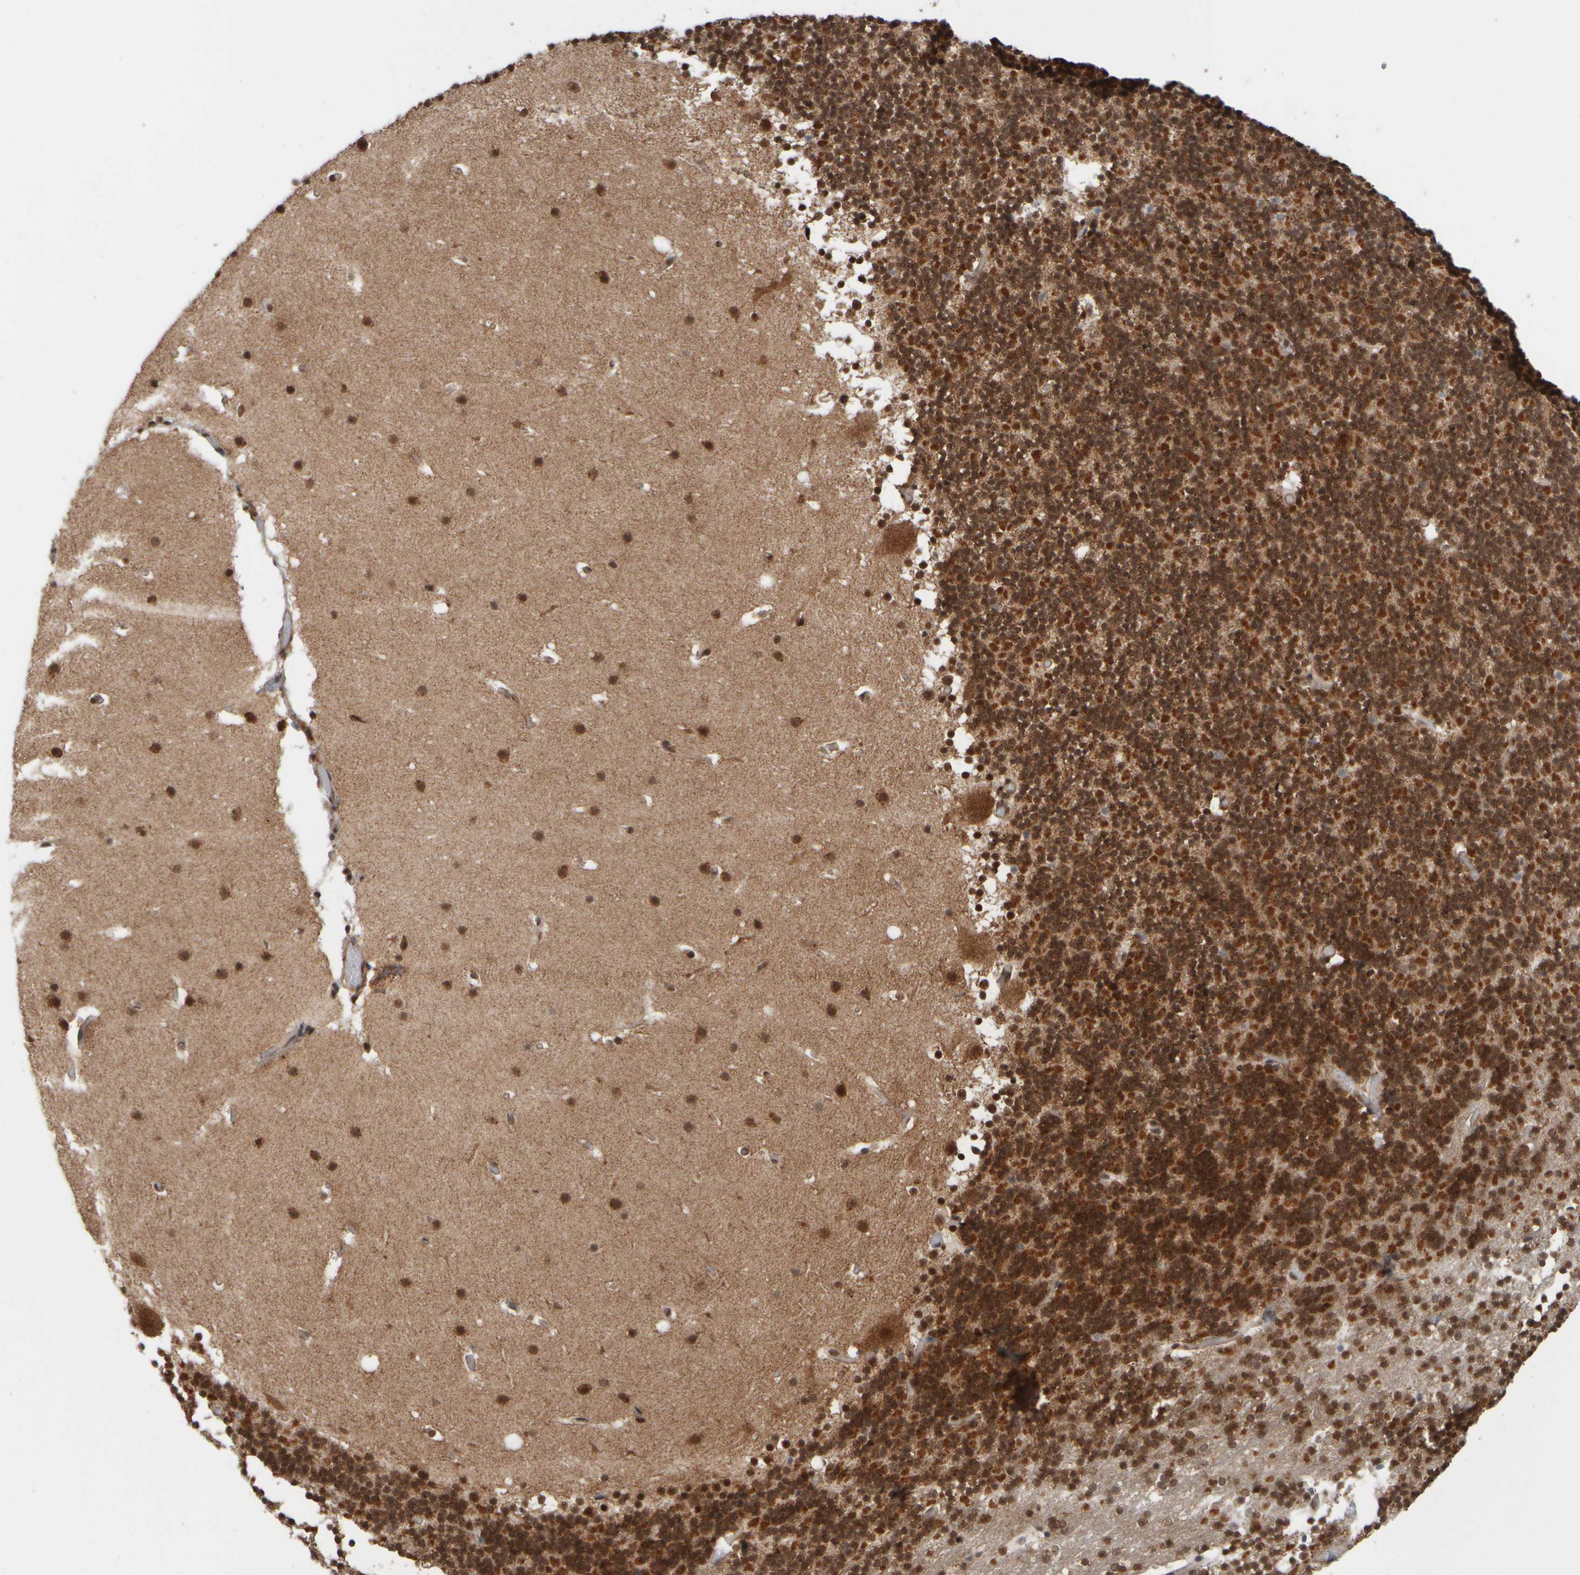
{"staining": {"intensity": "strong", "quantity": ">75%", "location": "cytoplasmic/membranous,nuclear"}, "tissue": "cerebellum", "cell_type": "Cells in granular layer", "image_type": "normal", "snomed": [{"axis": "morphology", "description": "Normal tissue, NOS"}, {"axis": "topography", "description": "Cerebellum"}], "caption": "An immunohistochemistry image of normal tissue is shown. Protein staining in brown shows strong cytoplasmic/membranous,nuclear positivity in cerebellum within cells in granular layer.", "gene": "SYNRG", "patient": {"sex": "male", "age": 57}}